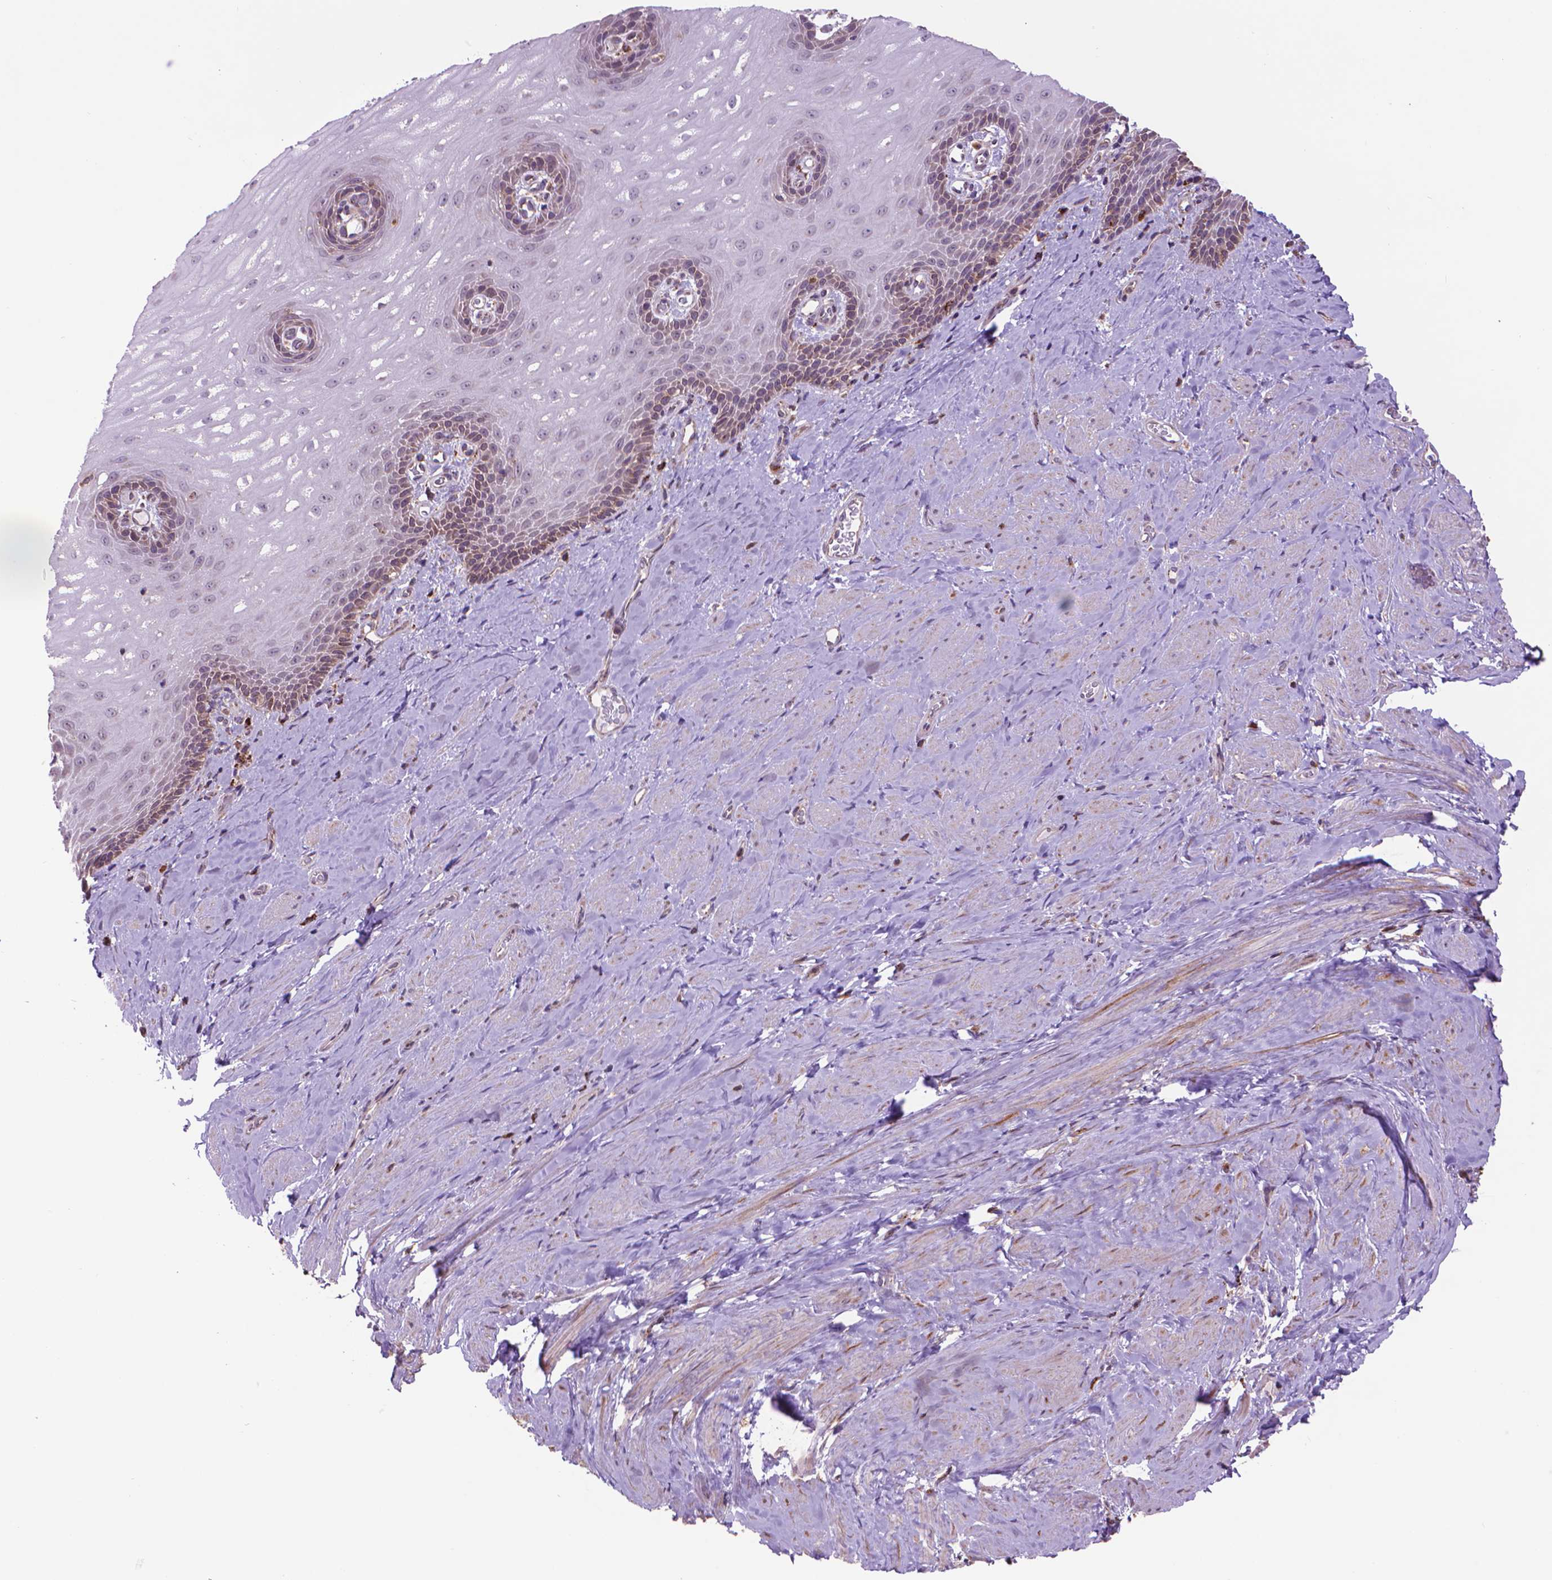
{"staining": {"intensity": "moderate", "quantity": "<25%", "location": "cytoplasmic/membranous"}, "tissue": "esophagus", "cell_type": "Squamous epithelial cells", "image_type": "normal", "snomed": [{"axis": "morphology", "description": "Normal tissue, NOS"}, {"axis": "topography", "description": "Esophagus"}], "caption": "There is low levels of moderate cytoplasmic/membranous expression in squamous epithelial cells of benign esophagus, as demonstrated by immunohistochemical staining (brown color).", "gene": "GLB1", "patient": {"sex": "male", "age": 64}}